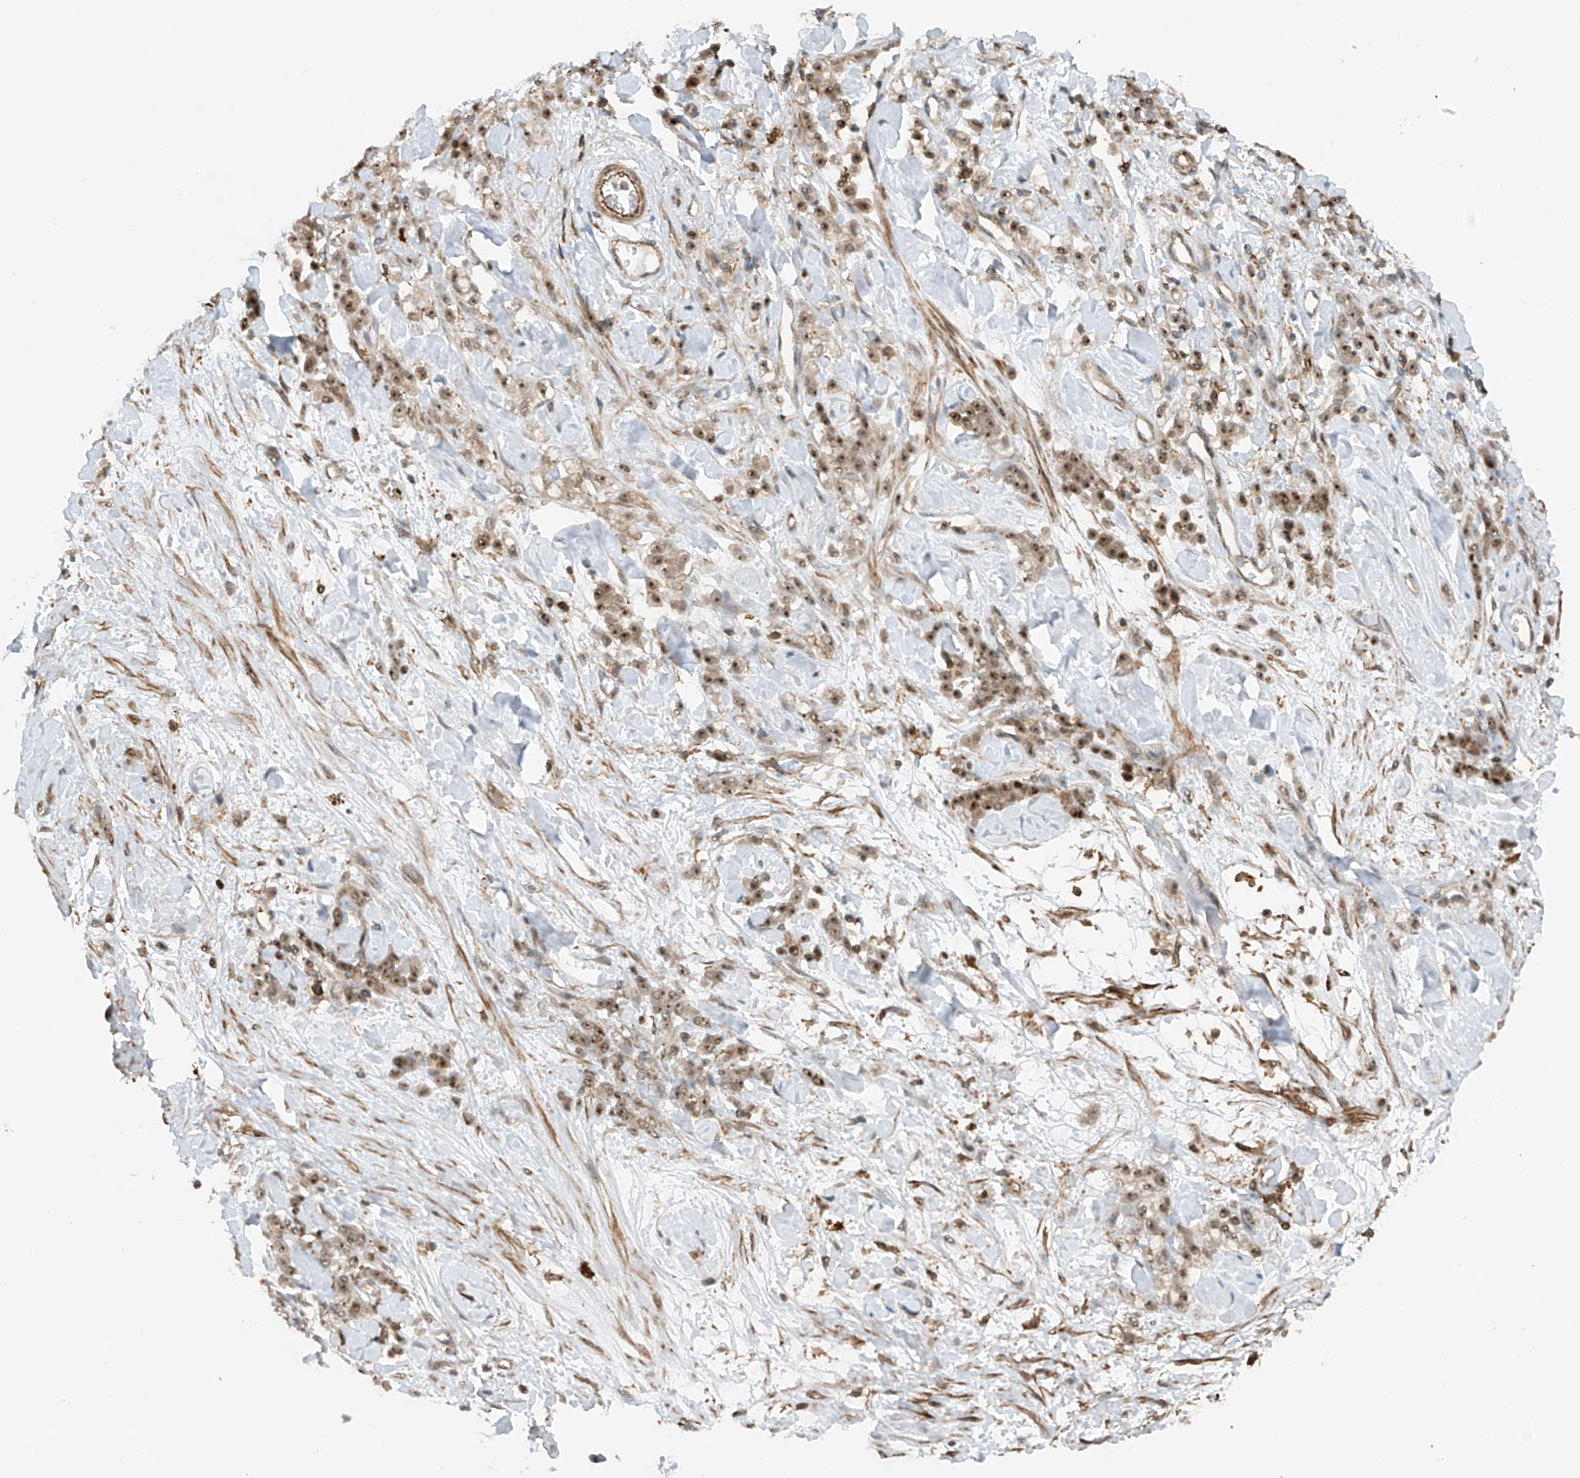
{"staining": {"intensity": "moderate", "quantity": ">75%", "location": "nuclear"}, "tissue": "stomach cancer", "cell_type": "Tumor cells", "image_type": "cancer", "snomed": [{"axis": "morphology", "description": "Normal tissue, NOS"}, {"axis": "morphology", "description": "Adenocarcinoma, NOS"}, {"axis": "topography", "description": "Stomach"}], "caption": "Adenocarcinoma (stomach) stained with a brown dye reveals moderate nuclear positive positivity in approximately >75% of tumor cells.", "gene": "REPIN1", "patient": {"sex": "male", "age": 82}}